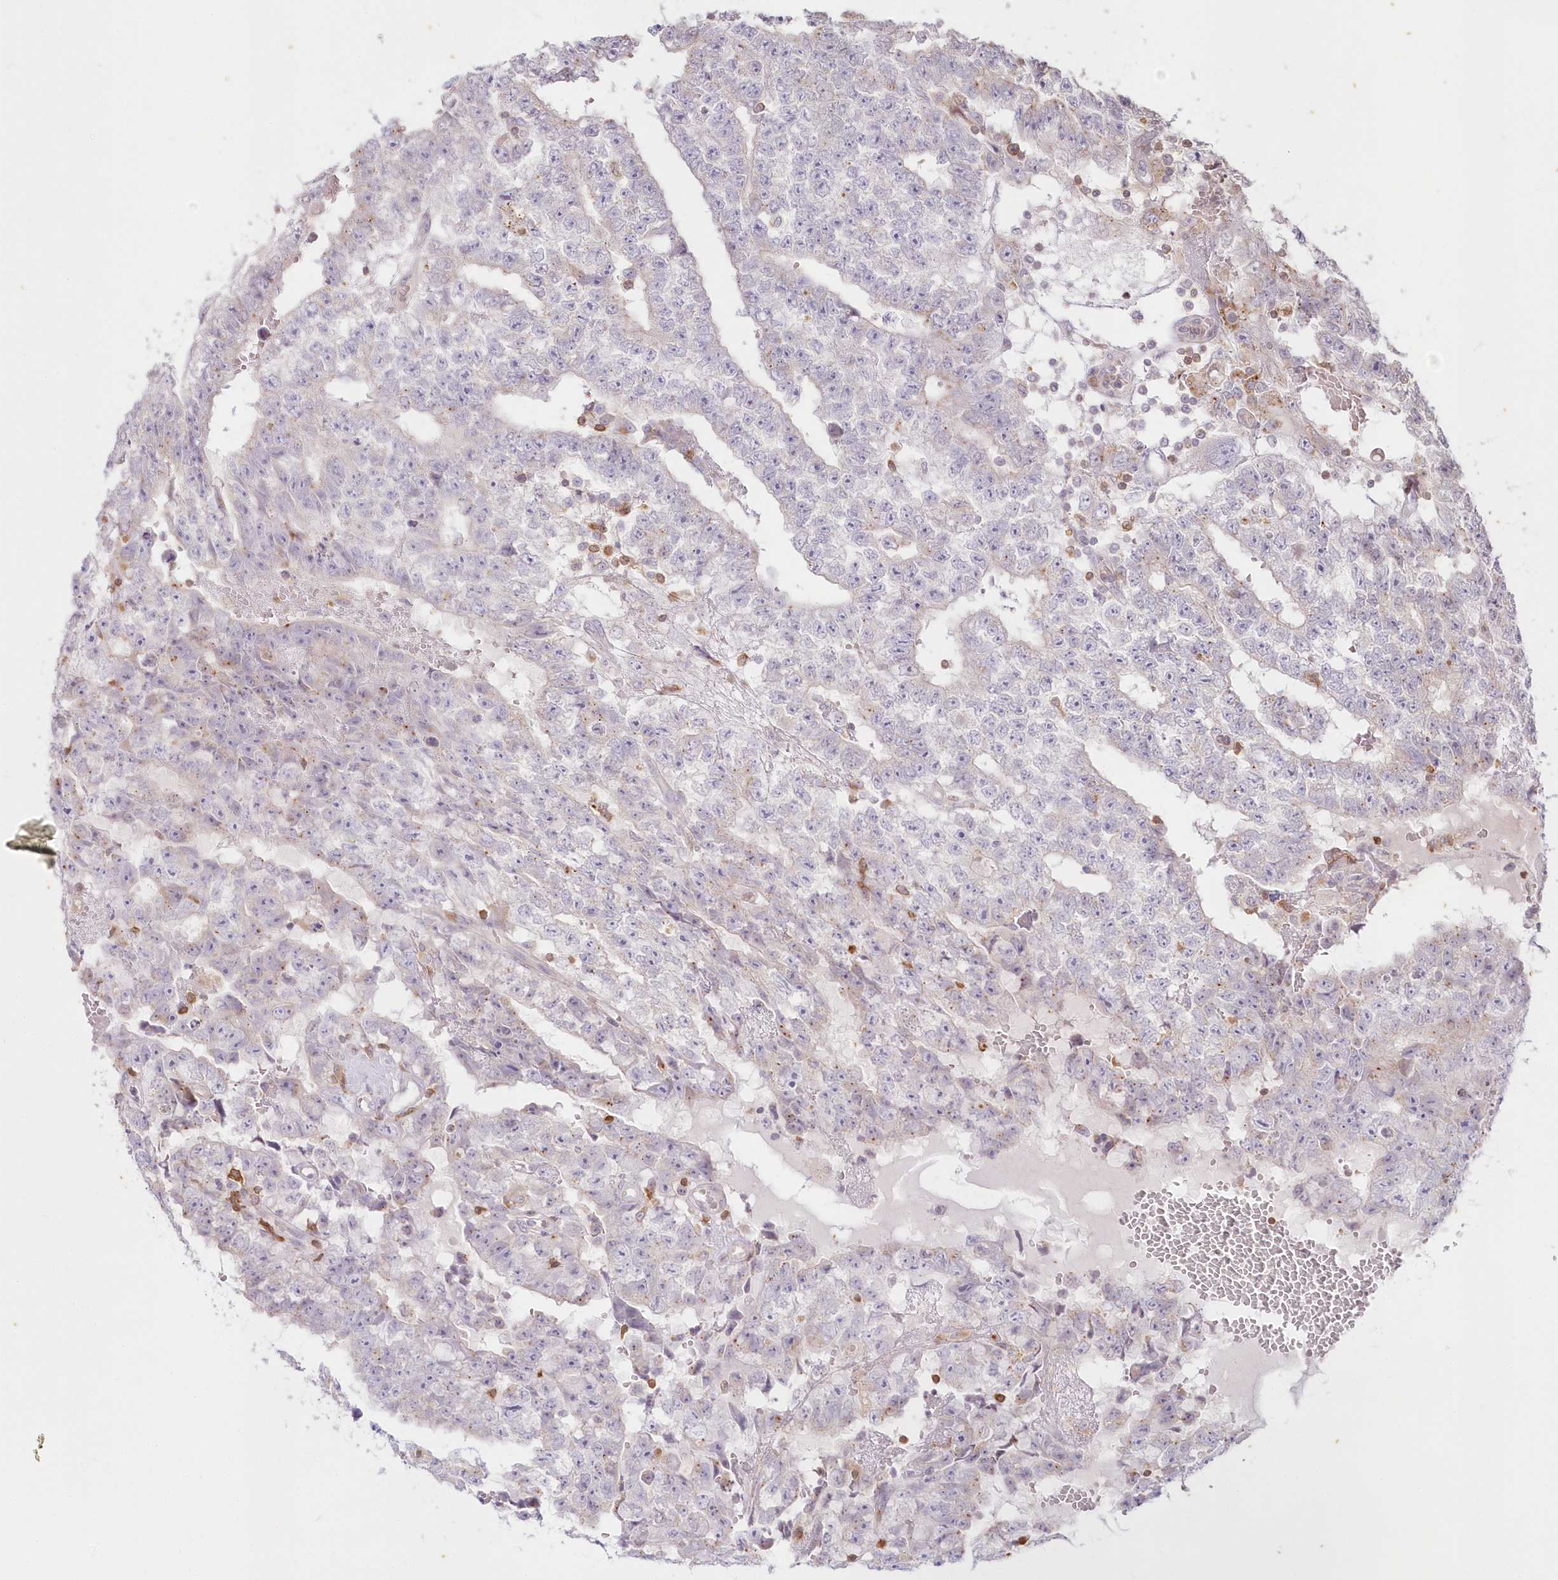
{"staining": {"intensity": "negative", "quantity": "none", "location": "none"}, "tissue": "testis cancer", "cell_type": "Tumor cells", "image_type": "cancer", "snomed": [{"axis": "morphology", "description": "Carcinoma, Embryonal, NOS"}, {"axis": "topography", "description": "Testis"}], "caption": "High power microscopy image of an immunohistochemistry micrograph of testis cancer, revealing no significant expression in tumor cells.", "gene": "MTMR3", "patient": {"sex": "male", "age": 25}}